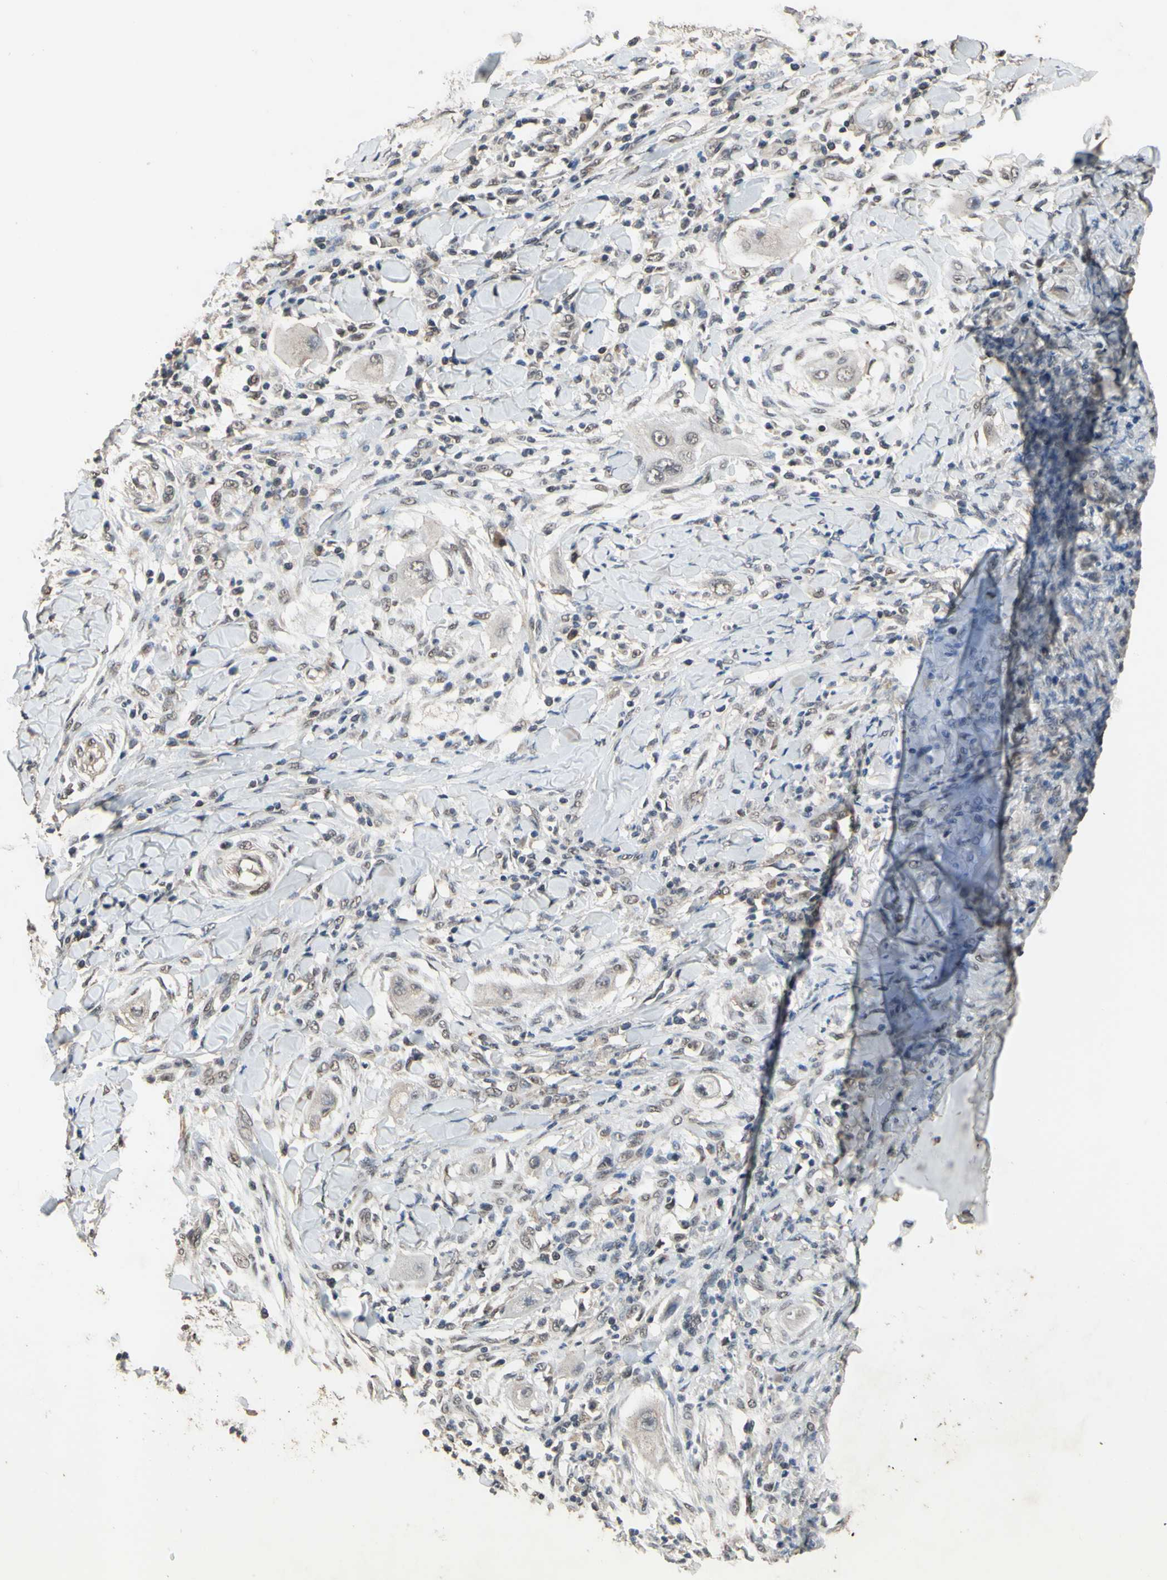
{"staining": {"intensity": "weak", "quantity": "25%-75%", "location": "nuclear"}, "tissue": "lung cancer", "cell_type": "Tumor cells", "image_type": "cancer", "snomed": [{"axis": "morphology", "description": "Squamous cell carcinoma, NOS"}, {"axis": "topography", "description": "Lung"}], "caption": "A brown stain highlights weak nuclear positivity of a protein in squamous cell carcinoma (lung) tumor cells. (Brightfield microscopy of DAB IHC at high magnification).", "gene": "ZNF174", "patient": {"sex": "female", "age": 47}}